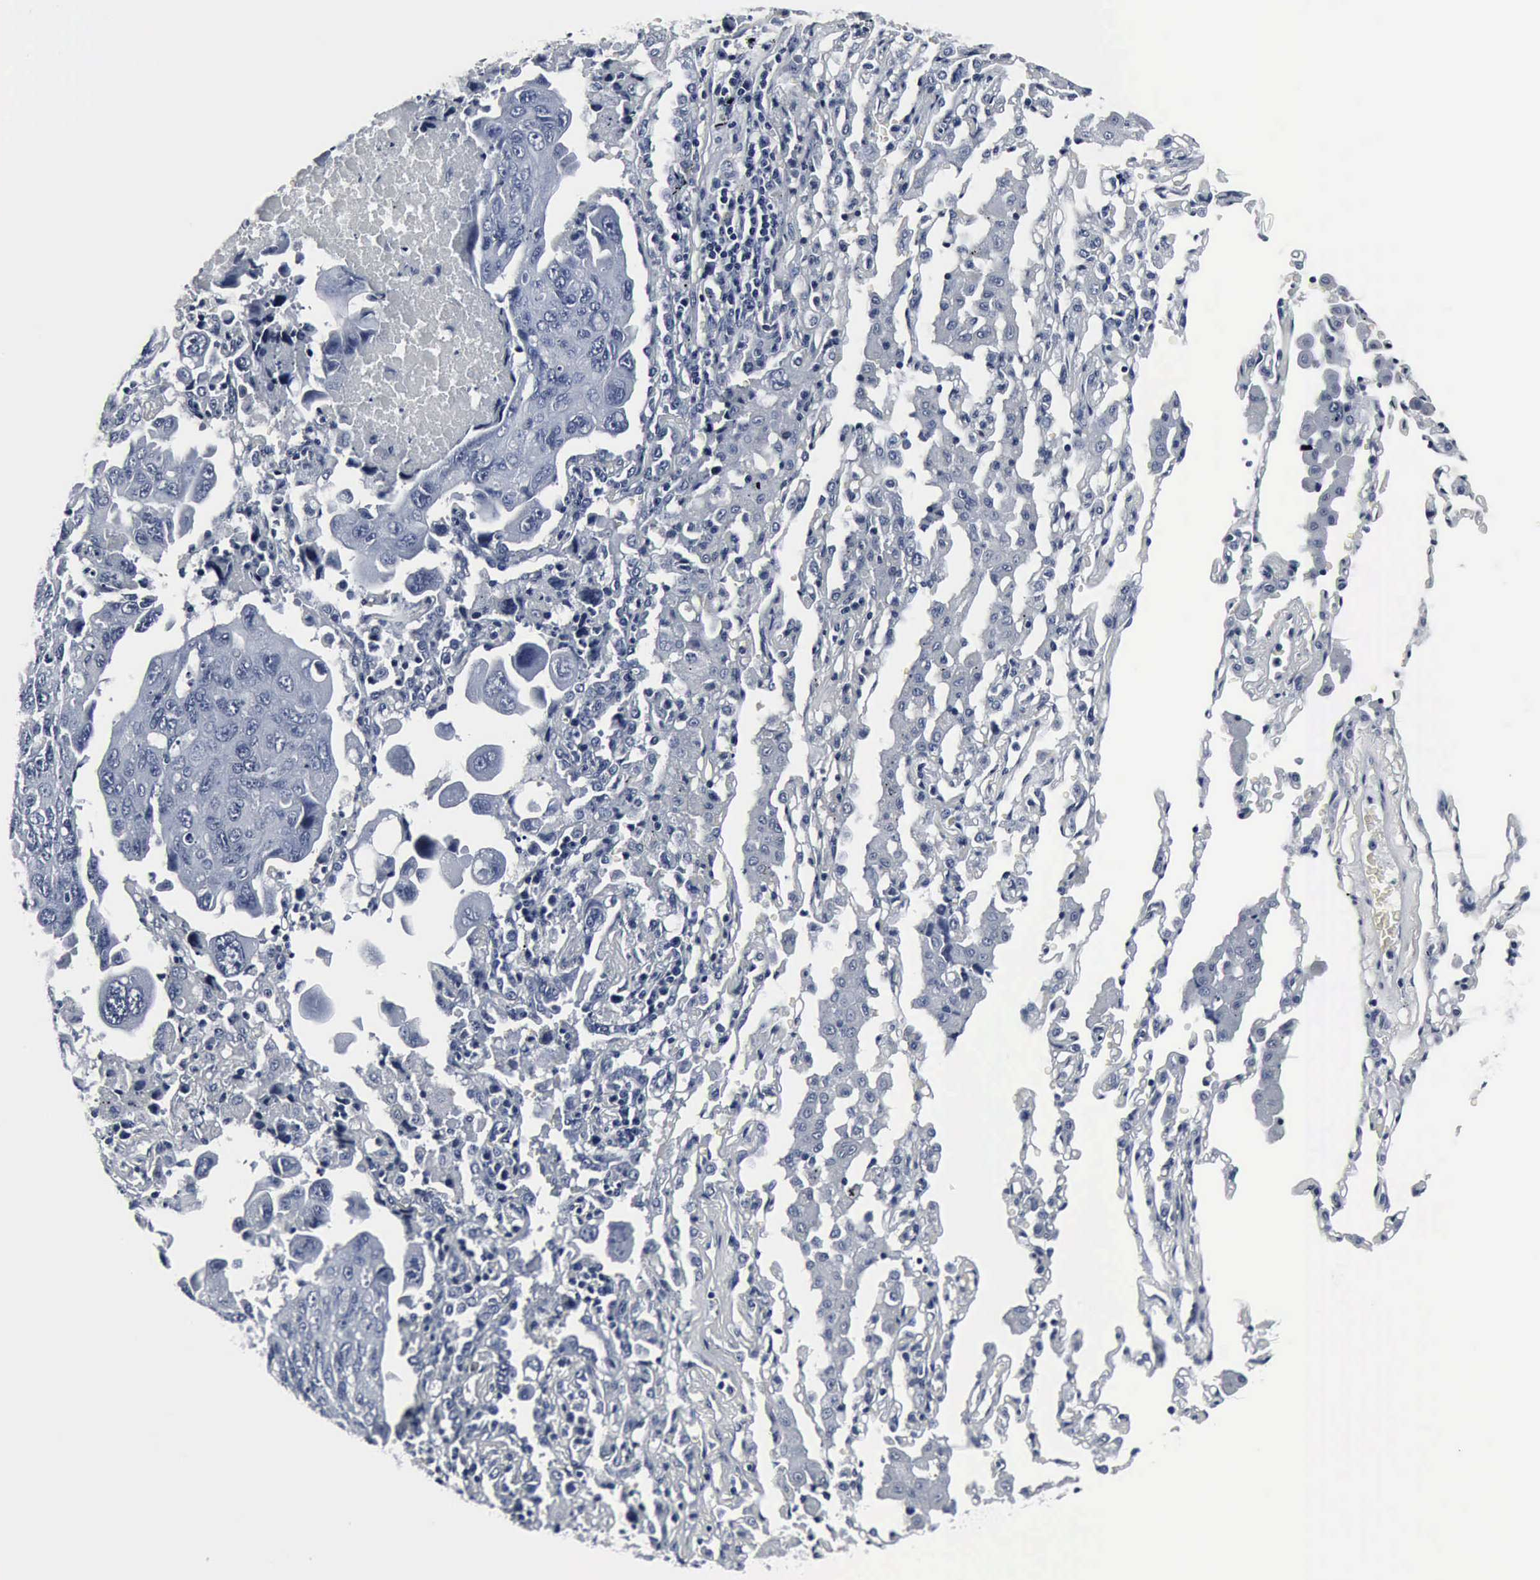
{"staining": {"intensity": "negative", "quantity": "none", "location": "none"}, "tissue": "lung cancer", "cell_type": "Tumor cells", "image_type": "cancer", "snomed": [{"axis": "morphology", "description": "Adenocarcinoma, NOS"}, {"axis": "topography", "description": "Lung"}], "caption": "DAB immunohistochemical staining of human lung cancer demonstrates no significant staining in tumor cells. (DAB (3,3'-diaminobenzidine) immunohistochemistry (IHC) with hematoxylin counter stain).", "gene": "SNAP25", "patient": {"sex": "male", "age": 64}}